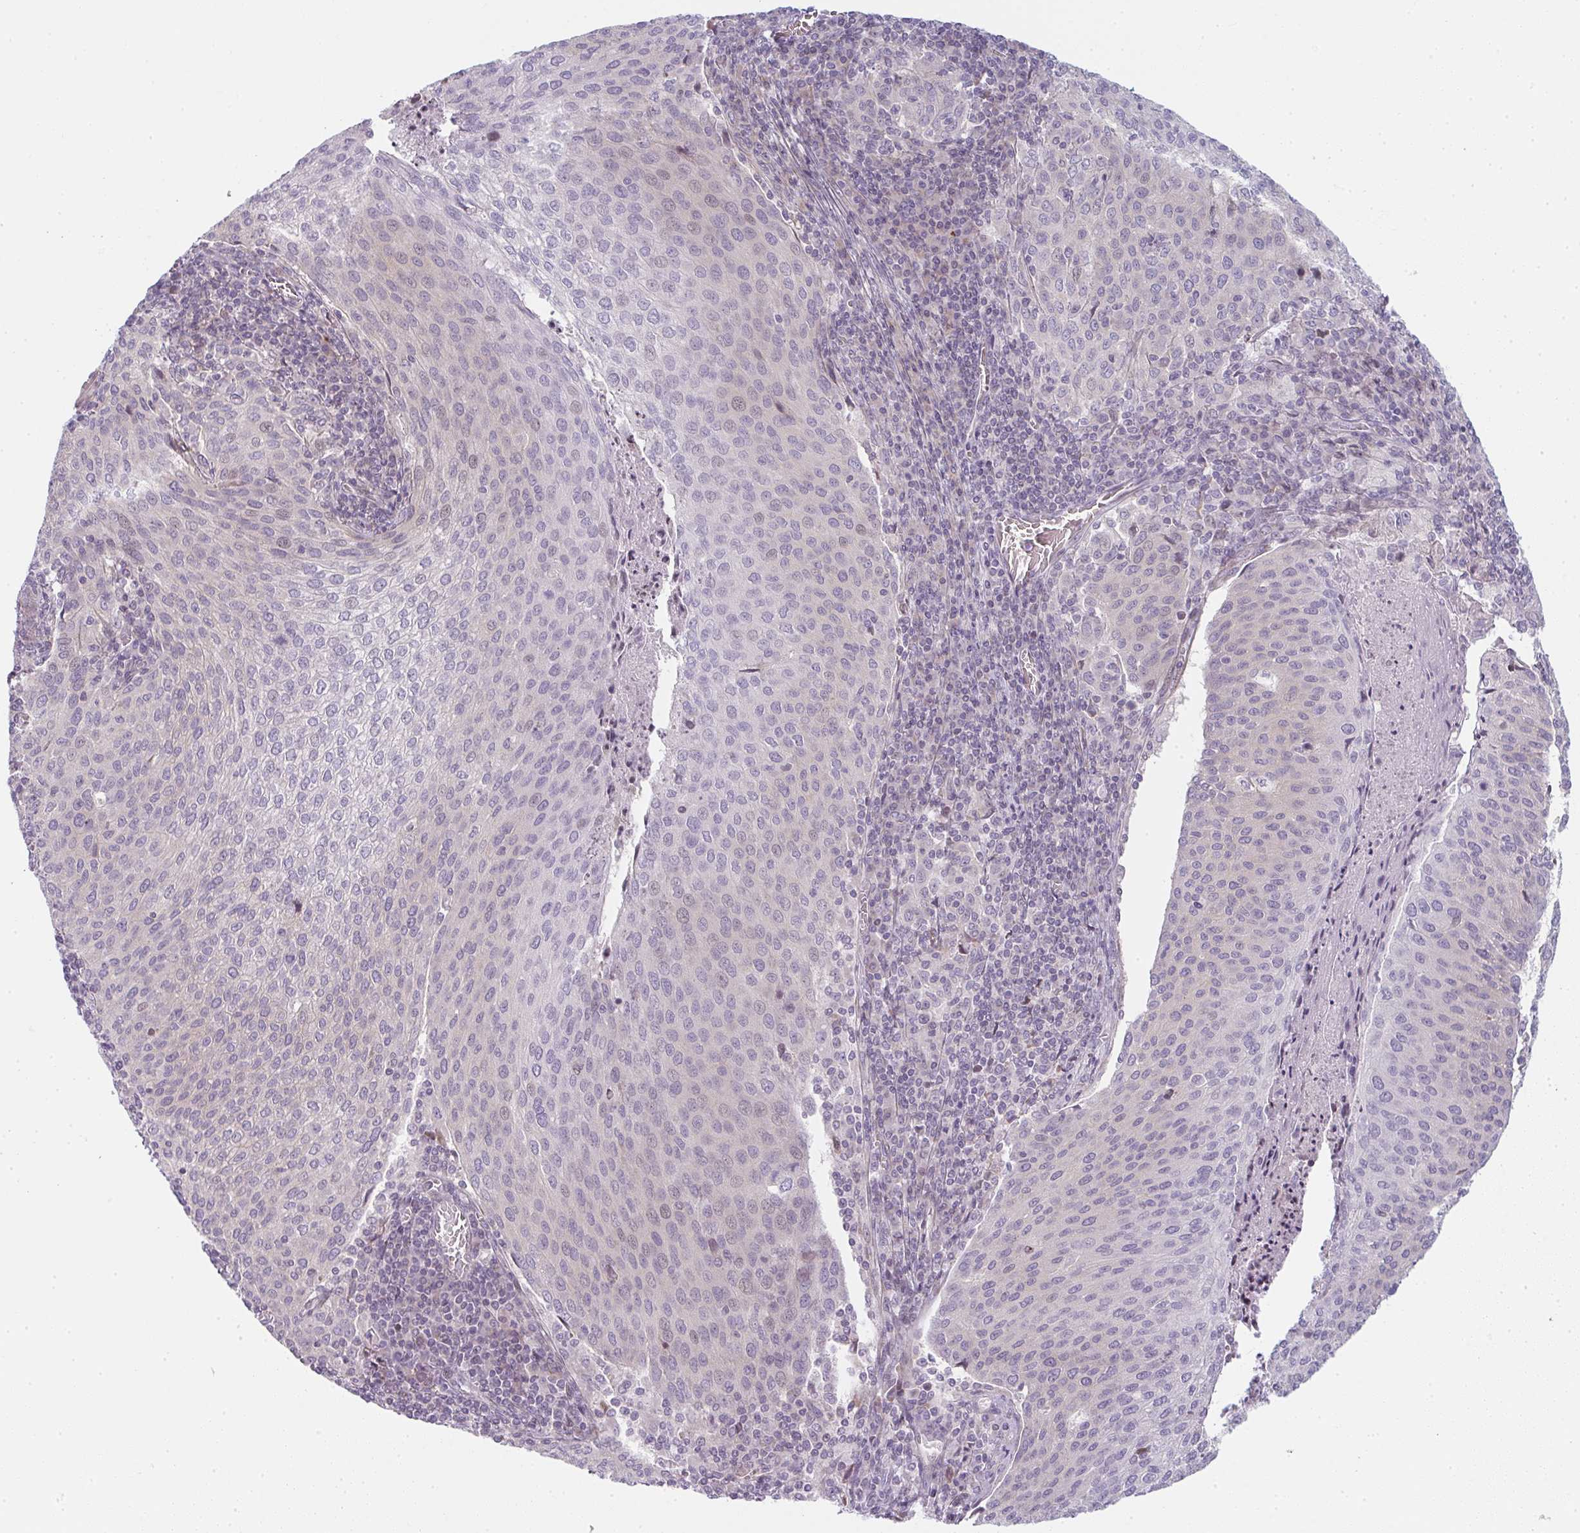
{"staining": {"intensity": "negative", "quantity": "none", "location": "none"}, "tissue": "cervical cancer", "cell_type": "Tumor cells", "image_type": "cancer", "snomed": [{"axis": "morphology", "description": "Squamous cell carcinoma, NOS"}, {"axis": "topography", "description": "Cervix"}], "caption": "A high-resolution photomicrograph shows IHC staining of cervical squamous cell carcinoma, which exhibits no significant expression in tumor cells.", "gene": "TMEM237", "patient": {"sex": "female", "age": 46}}